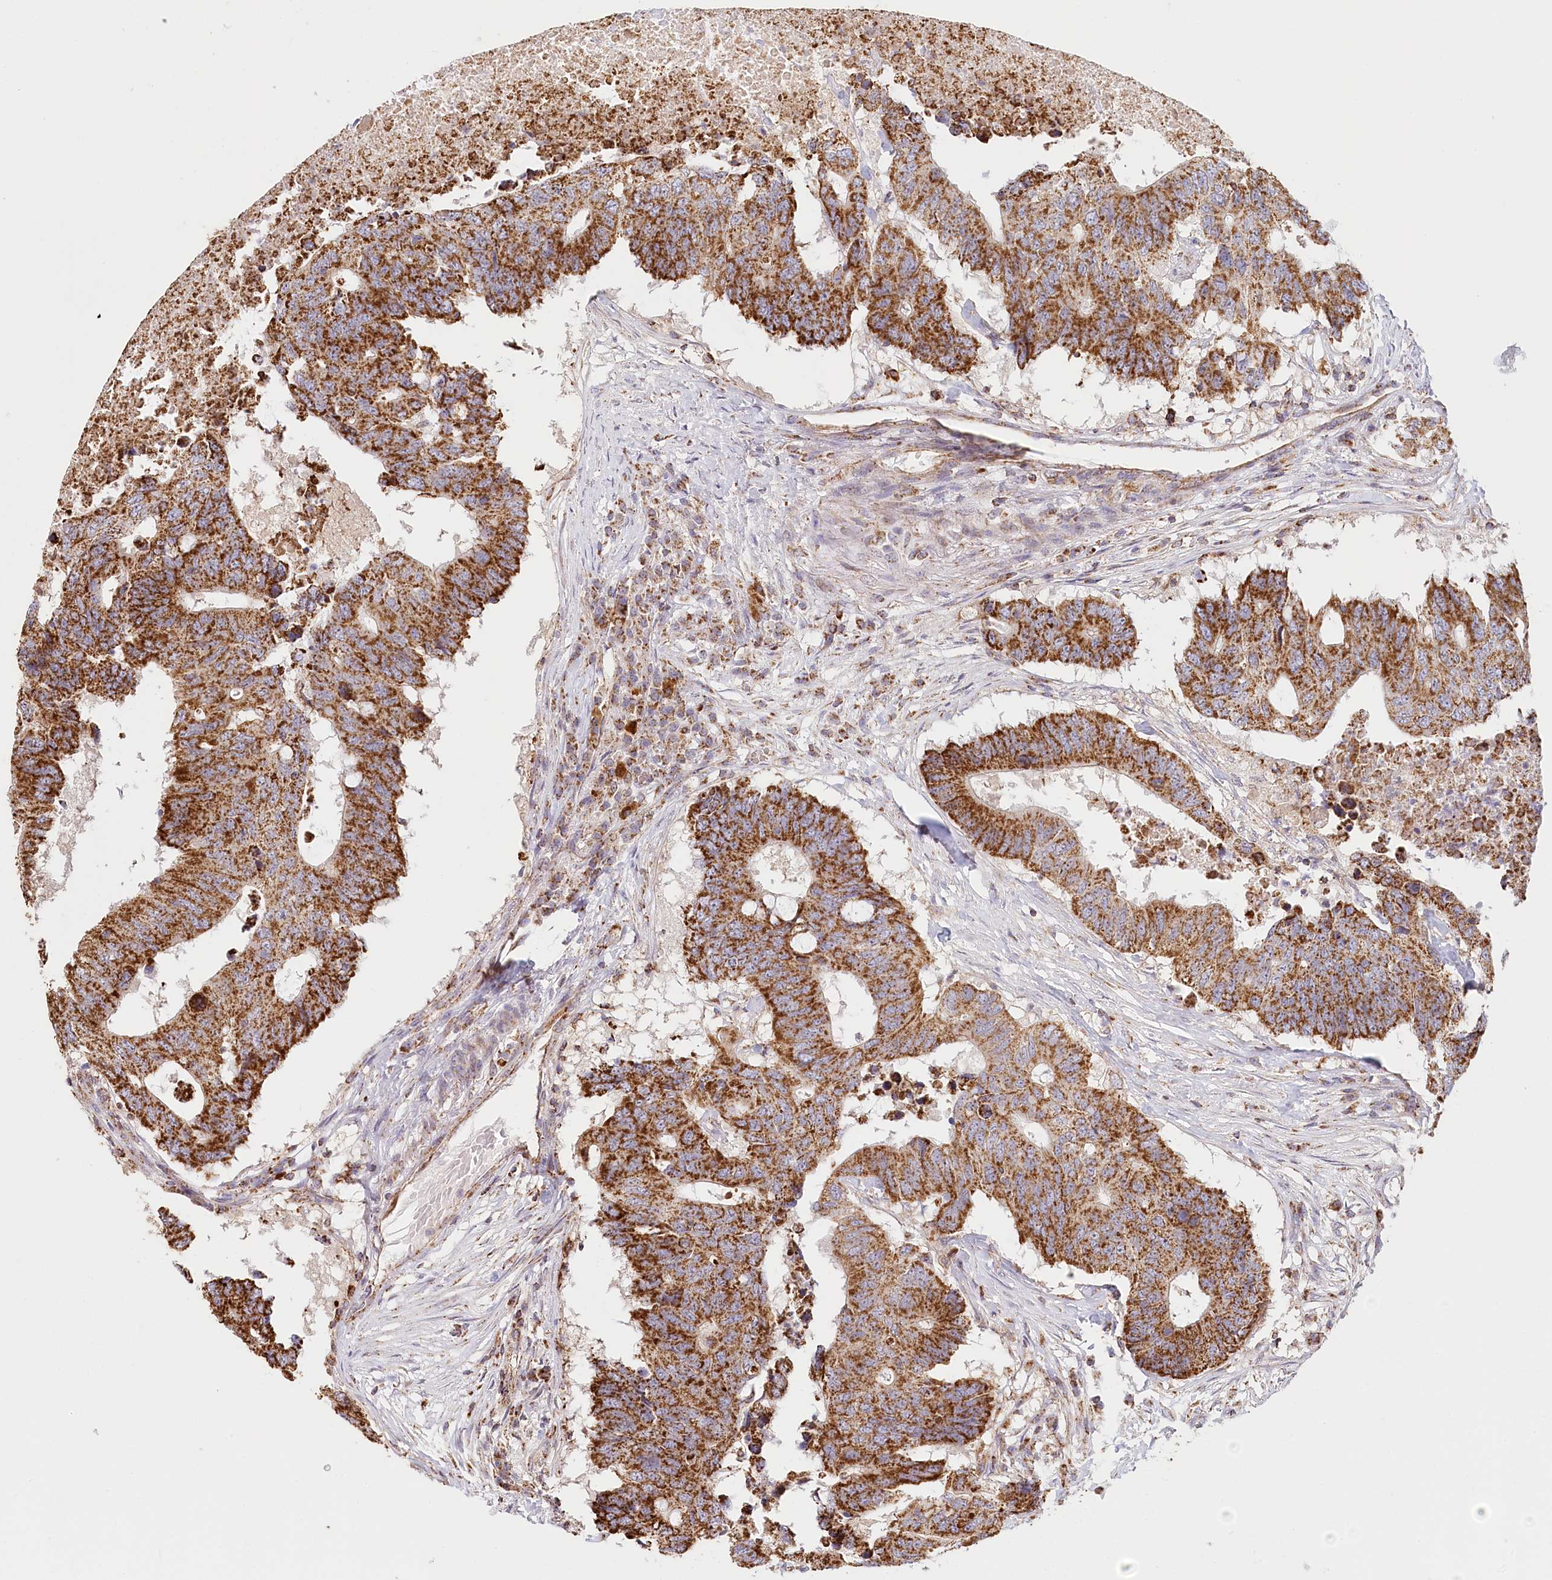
{"staining": {"intensity": "strong", "quantity": ">75%", "location": "cytoplasmic/membranous"}, "tissue": "colorectal cancer", "cell_type": "Tumor cells", "image_type": "cancer", "snomed": [{"axis": "morphology", "description": "Adenocarcinoma, NOS"}, {"axis": "topography", "description": "Colon"}], "caption": "Protein expression analysis of human colorectal cancer (adenocarcinoma) reveals strong cytoplasmic/membranous positivity in approximately >75% of tumor cells.", "gene": "UMPS", "patient": {"sex": "male", "age": 71}}